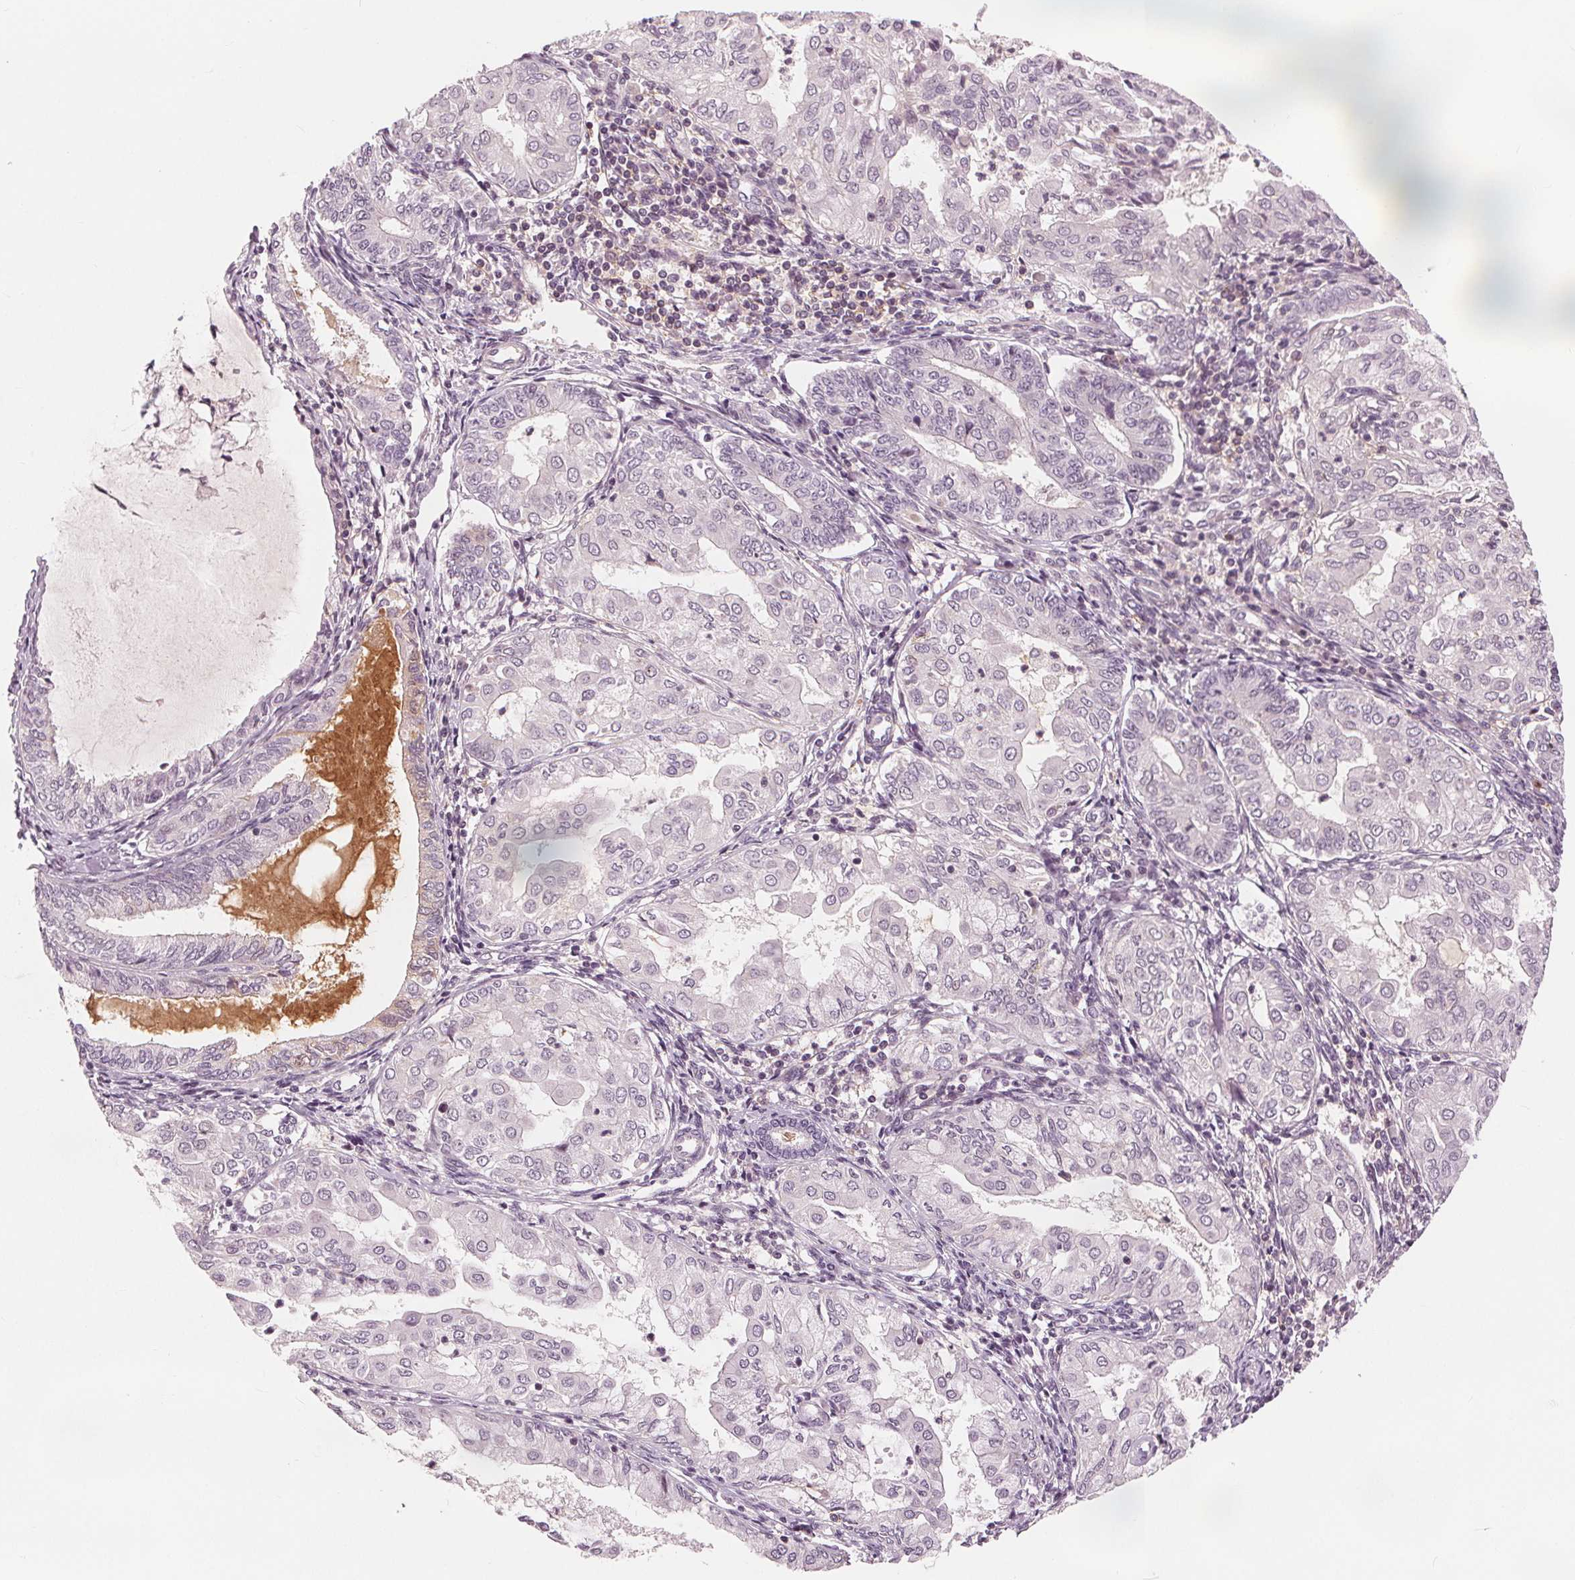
{"staining": {"intensity": "negative", "quantity": "none", "location": "none"}, "tissue": "endometrial cancer", "cell_type": "Tumor cells", "image_type": "cancer", "snomed": [{"axis": "morphology", "description": "Adenocarcinoma, NOS"}, {"axis": "topography", "description": "Endometrium"}], "caption": "Protein analysis of adenocarcinoma (endometrial) reveals no significant staining in tumor cells.", "gene": "SLC34A1", "patient": {"sex": "female", "age": 68}}